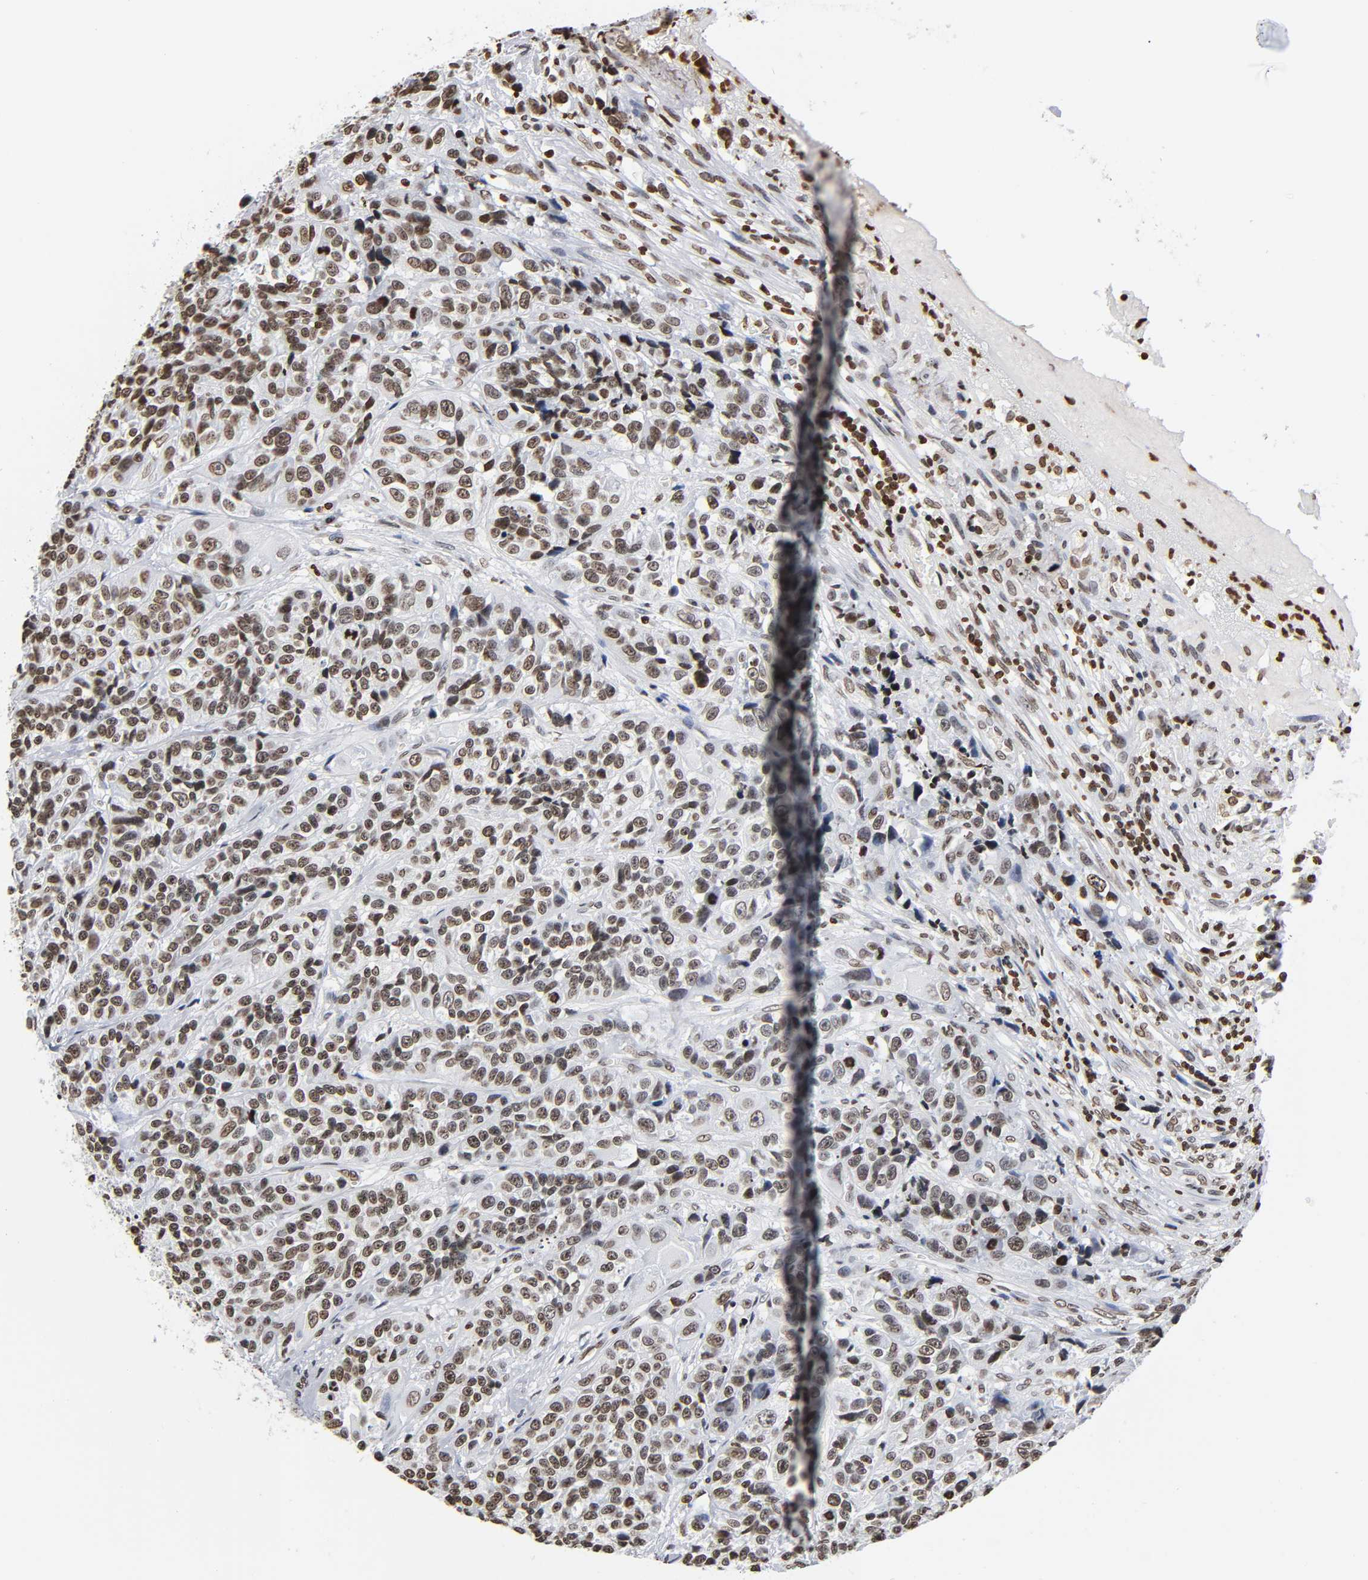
{"staining": {"intensity": "moderate", "quantity": ">75%", "location": "nuclear"}, "tissue": "urothelial cancer", "cell_type": "Tumor cells", "image_type": "cancer", "snomed": [{"axis": "morphology", "description": "Urothelial carcinoma, High grade"}, {"axis": "topography", "description": "Urinary bladder"}], "caption": "An immunohistochemistry photomicrograph of neoplastic tissue is shown. Protein staining in brown shows moderate nuclear positivity in urothelial cancer within tumor cells. The protein of interest is shown in brown color, while the nuclei are stained blue.", "gene": "HOXA6", "patient": {"sex": "female", "age": 81}}